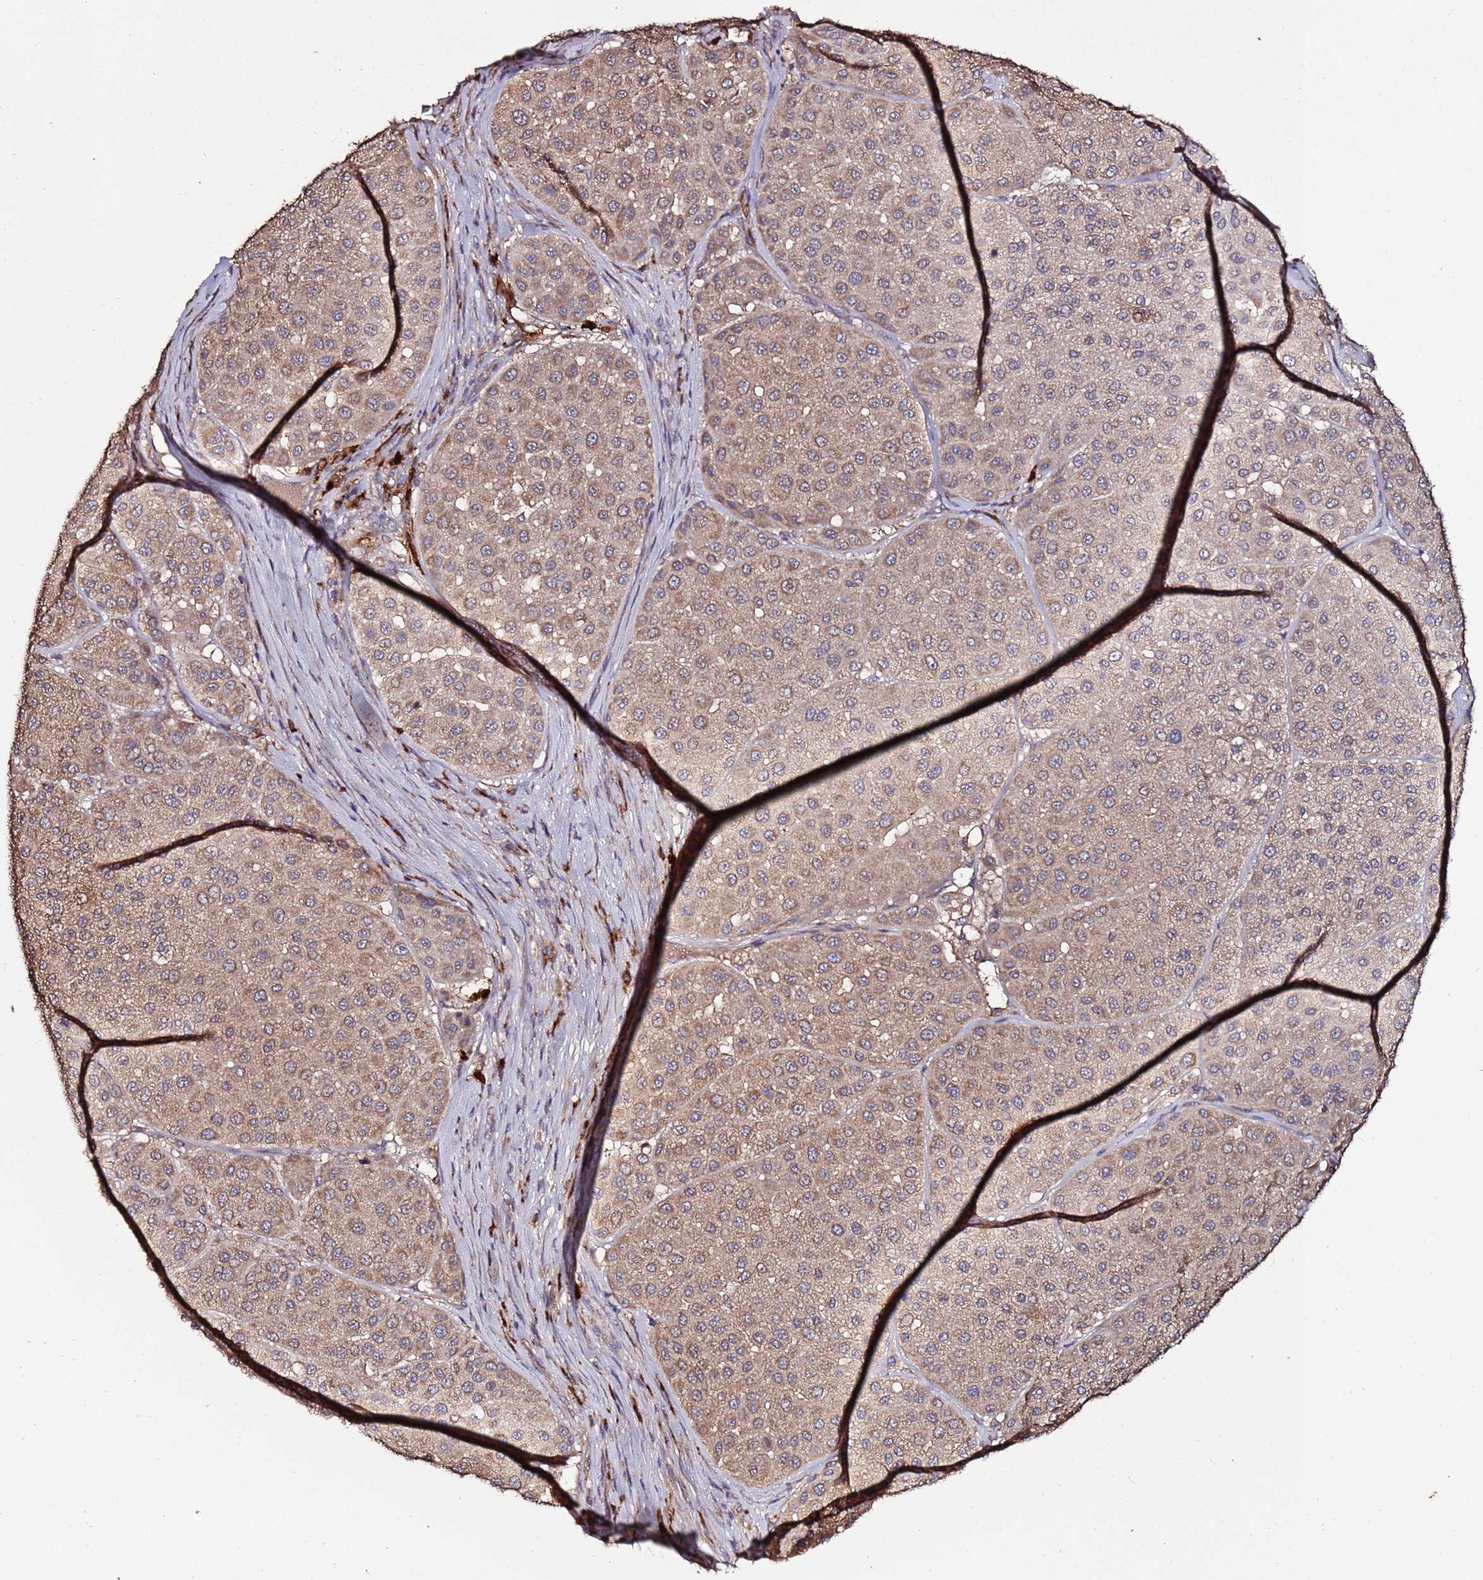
{"staining": {"intensity": "weak", "quantity": ">75%", "location": "cytoplasmic/membranous"}, "tissue": "melanoma", "cell_type": "Tumor cells", "image_type": "cancer", "snomed": [{"axis": "morphology", "description": "Malignant melanoma, Metastatic site"}, {"axis": "topography", "description": "Smooth muscle"}], "caption": "This is a micrograph of IHC staining of melanoma, which shows weak expression in the cytoplasmic/membranous of tumor cells.", "gene": "RPS15A", "patient": {"sex": "male", "age": 41}}